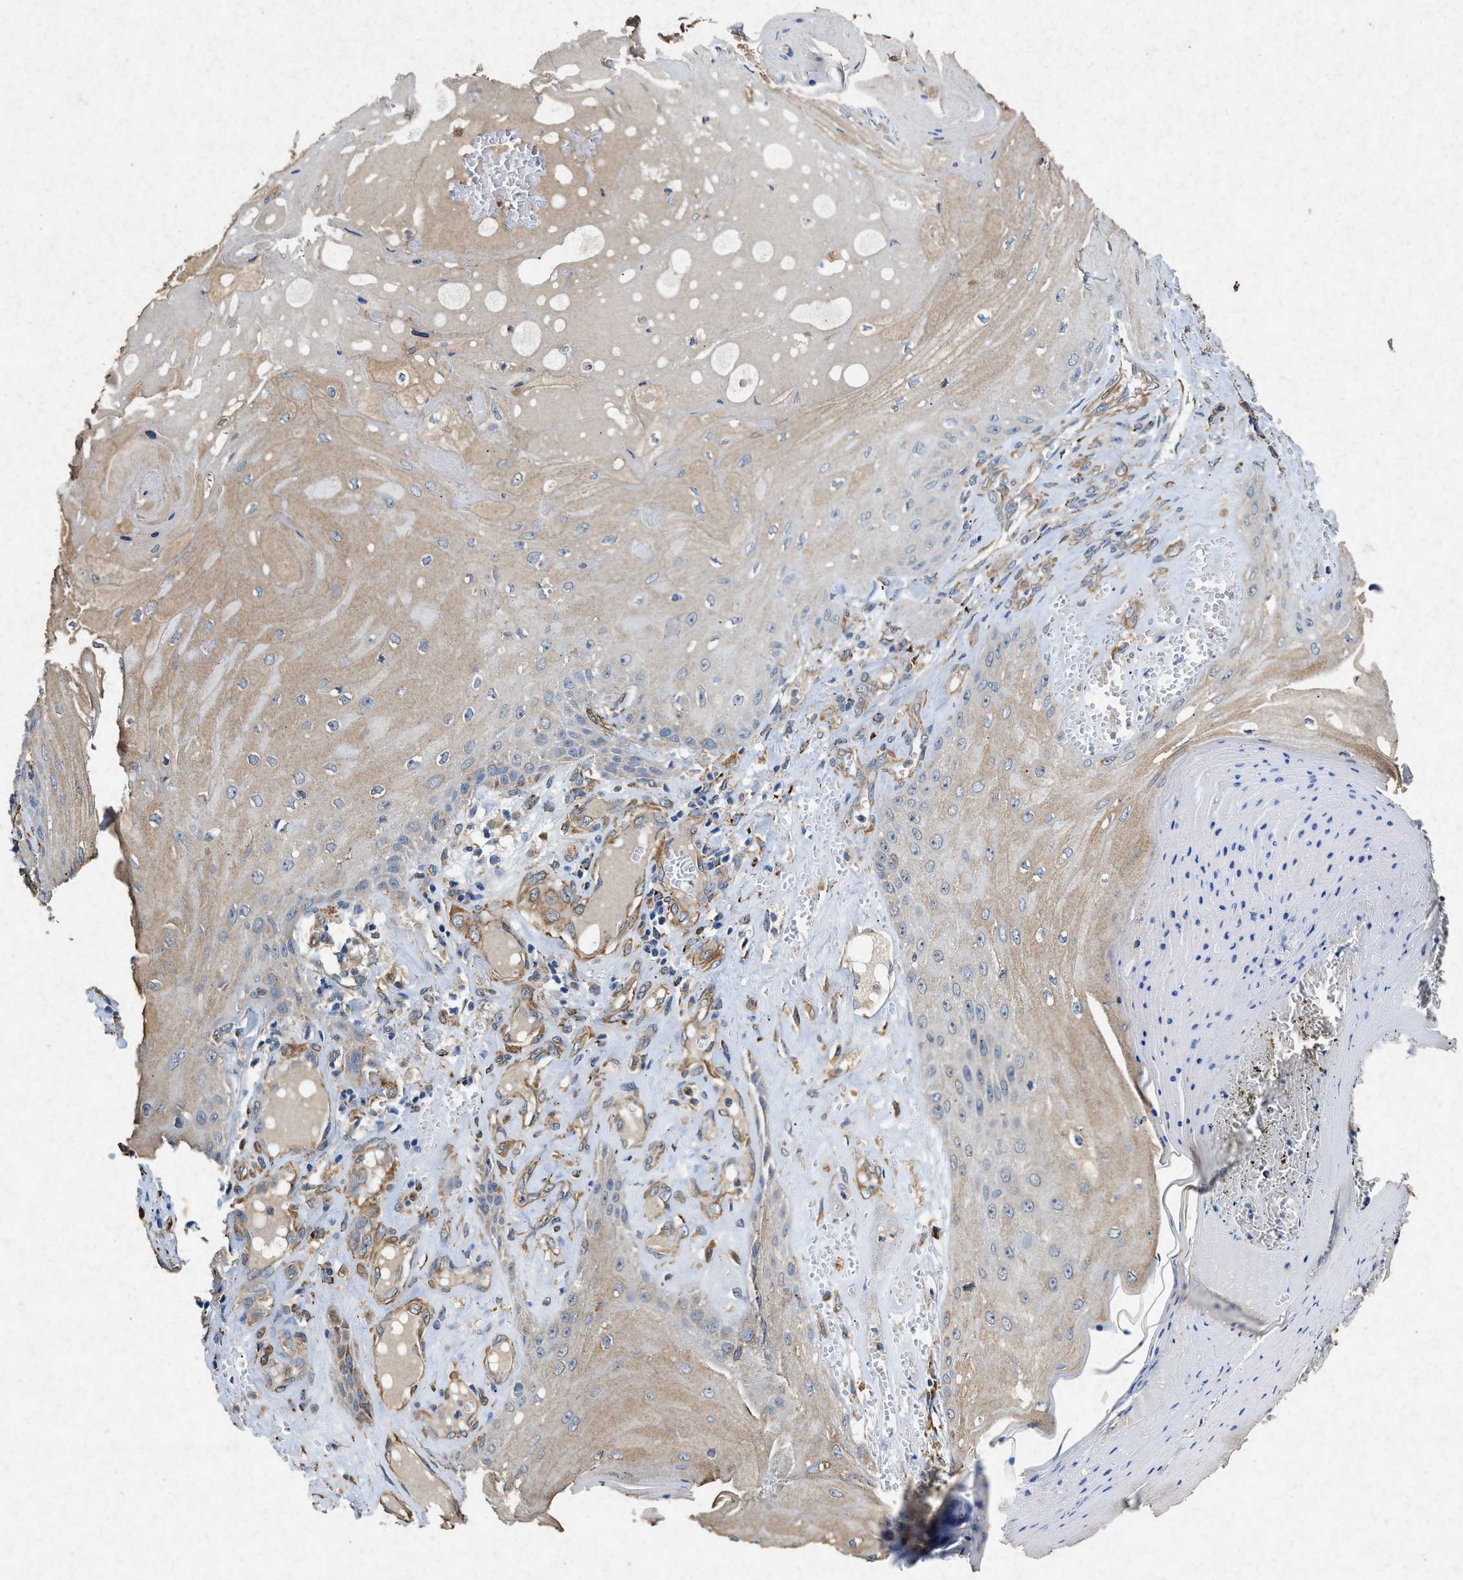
{"staining": {"intensity": "weak", "quantity": "25%-75%", "location": "cytoplasmic/membranous"}, "tissue": "skin cancer", "cell_type": "Tumor cells", "image_type": "cancer", "snomed": [{"axis": "morphology", "description": "Squamous cell carcinoma, NOS"}, {"axis": "topography", "description": "Skin"}], "caption": "A brown stain labels weak cytoplasmic/membranous expression of a protein in human skin cancer tumor cells.", "gene": "CDK15", "patient": {"sex": "male", "age": 74}}